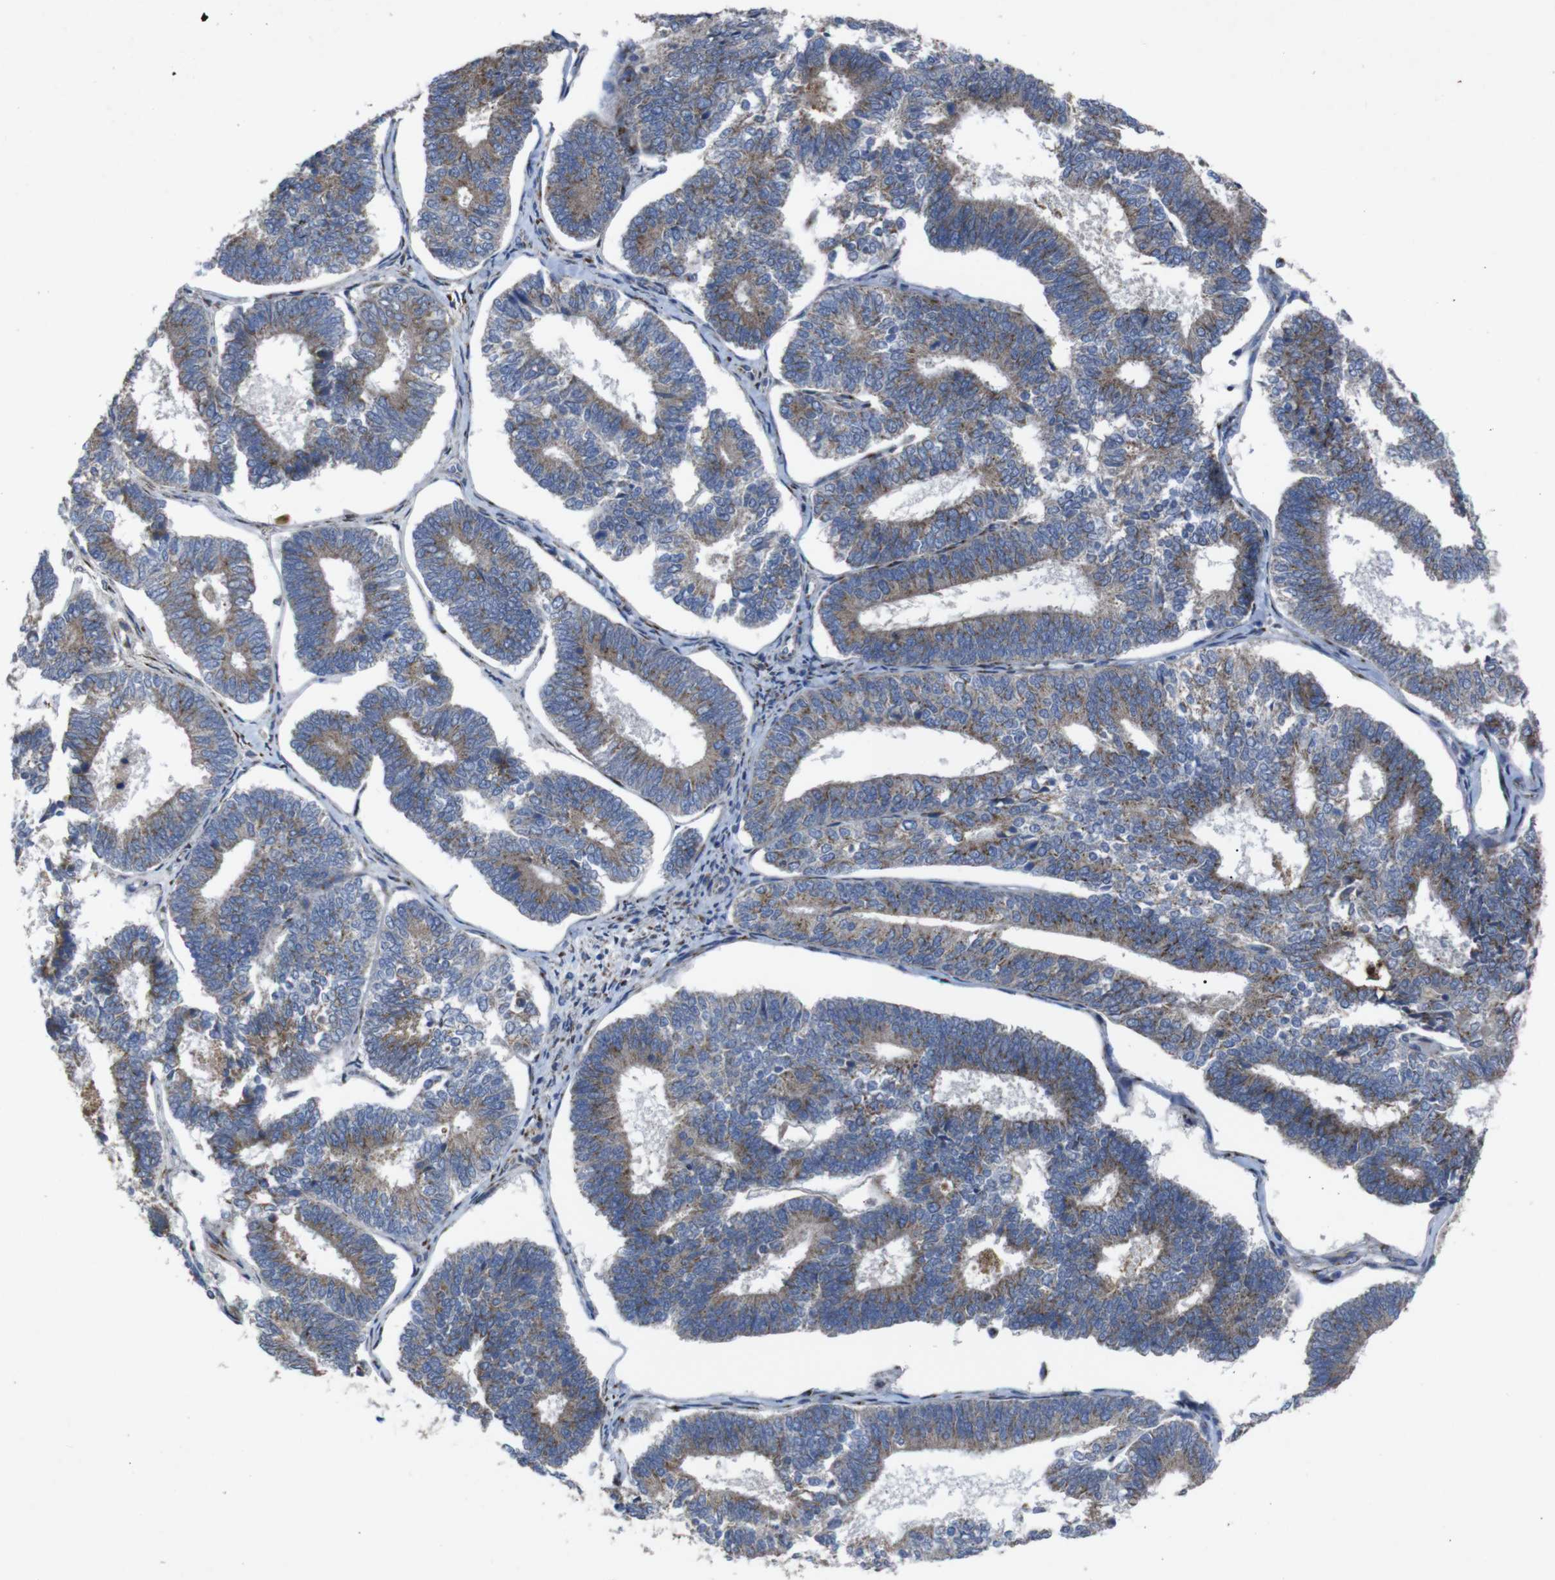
{"staining": {"intensity": "moderate", "quantity": "25%-75%", "location": "cytoplasmic/membranous"}, "tissue": "endometrial cancer", "cell_type": "Tumor cells", "image_type": "cancer", "snomed": [{"axis": "morphology", "description": "Adenocarcinoma, NOS"}, {"axis": "topography", "description": "Endometrium"}], "caption": "A high-resolution histopathology image shows immunohistochemistry staining of endometrial adenocarcinoma, which reveals moderate cytoplasmic/membranous staining in about 25%-75% of tumor cells. The staining was performed using DAB to visualize the protein expression in brown, while the nuclei were stained in blue with hematoxylin (Magnification: 20x).", "gene": "CHST10", "patient": {"sex": "female", "age": 70}}